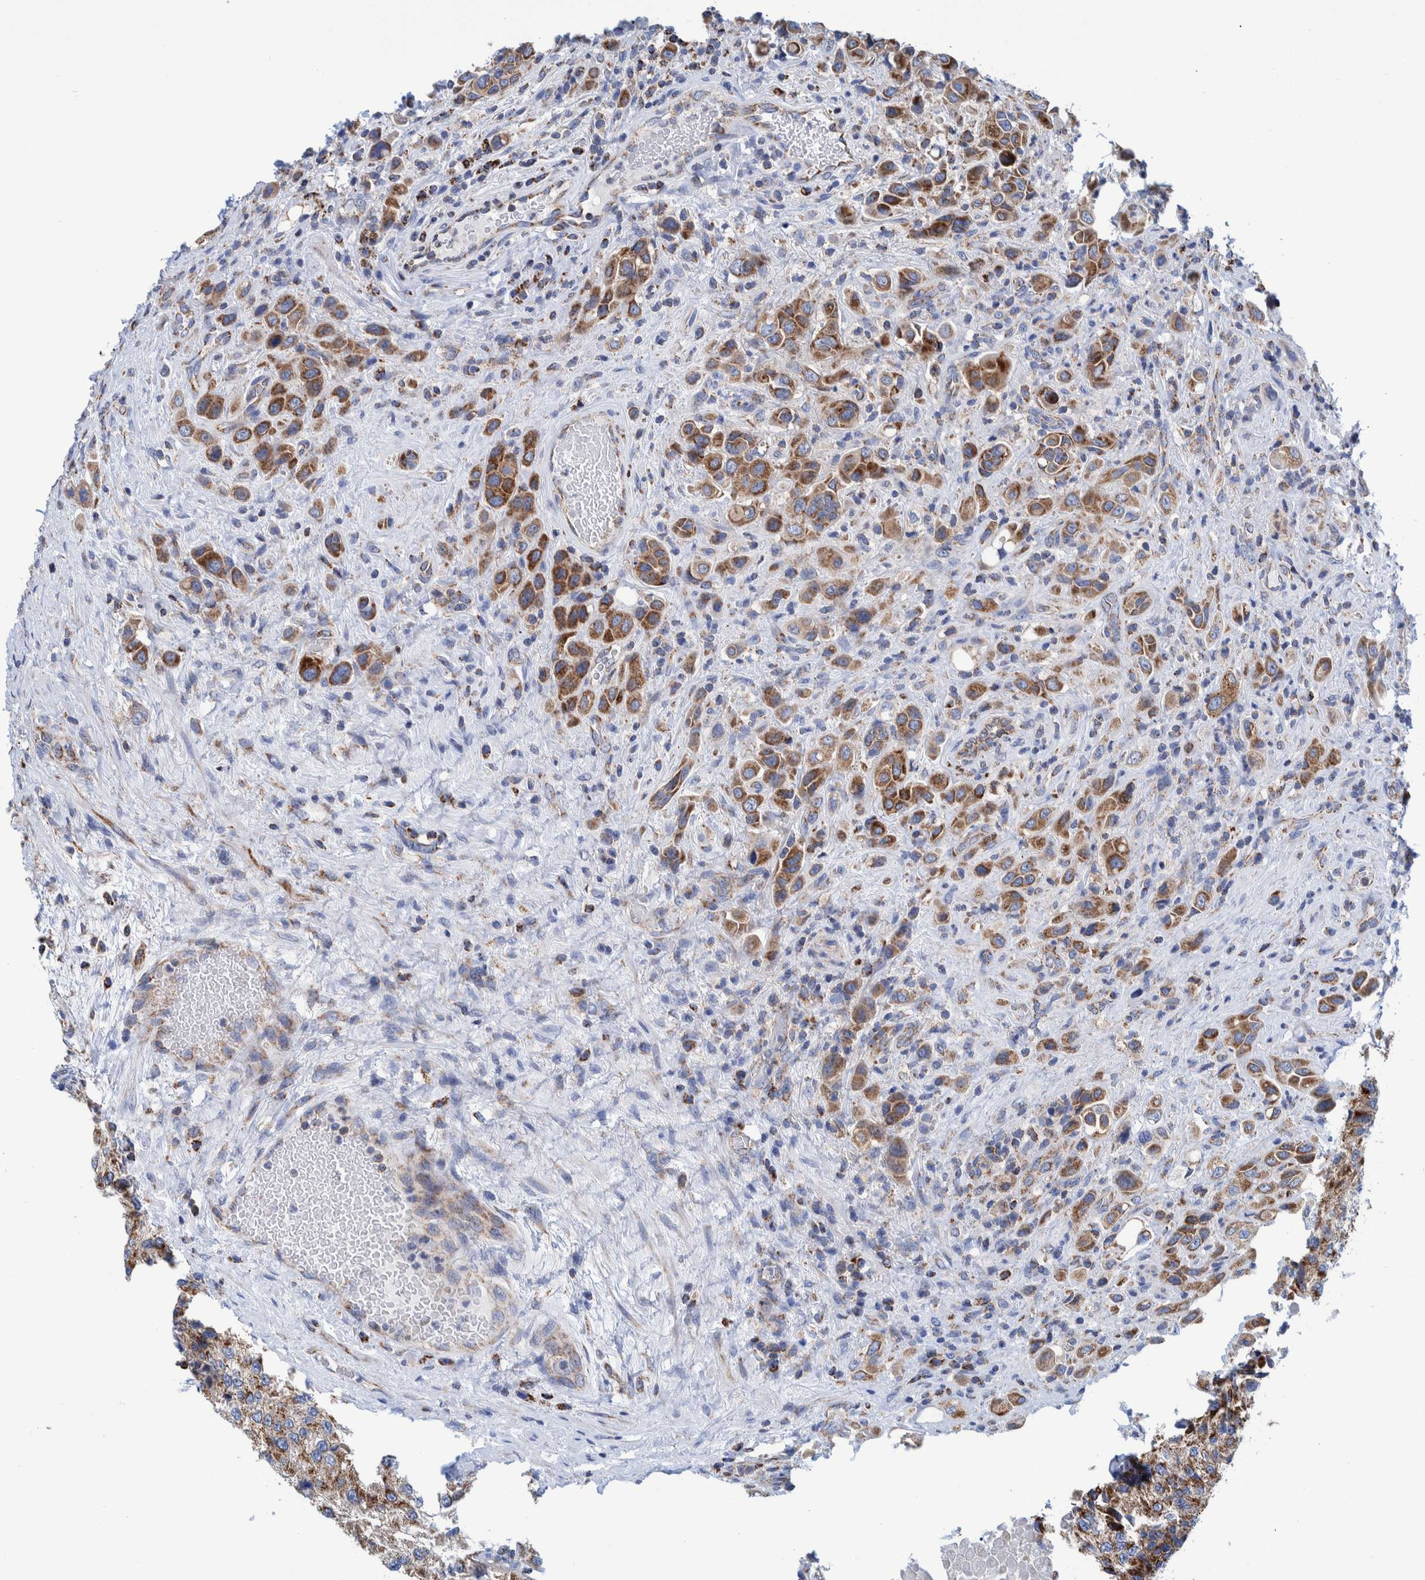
{"staining": {"intensity": "moderate", "quantity": ">75%", "location": "cytoplasmic/membranous"}, "tissue": "urothelial cancer", "cell_type": "Tumor cells", "image_type": "cancer", "snomed": [{"axis": "morphology", "description": "Urothelial carcinoma, High grade"}, {"axis": "topography", "description": "Urinary bladder"}], "caption": "Protein positivity by IHC shows moderate cytoplasmic/membranous staining in approximately >75% of tumor cells in urothelial cancer. Immunohistochemistry stains the protein in brown and the nuclei are stained blue.", "gene": "BZW2", "patient": {"sex": "male", "age": 50}}